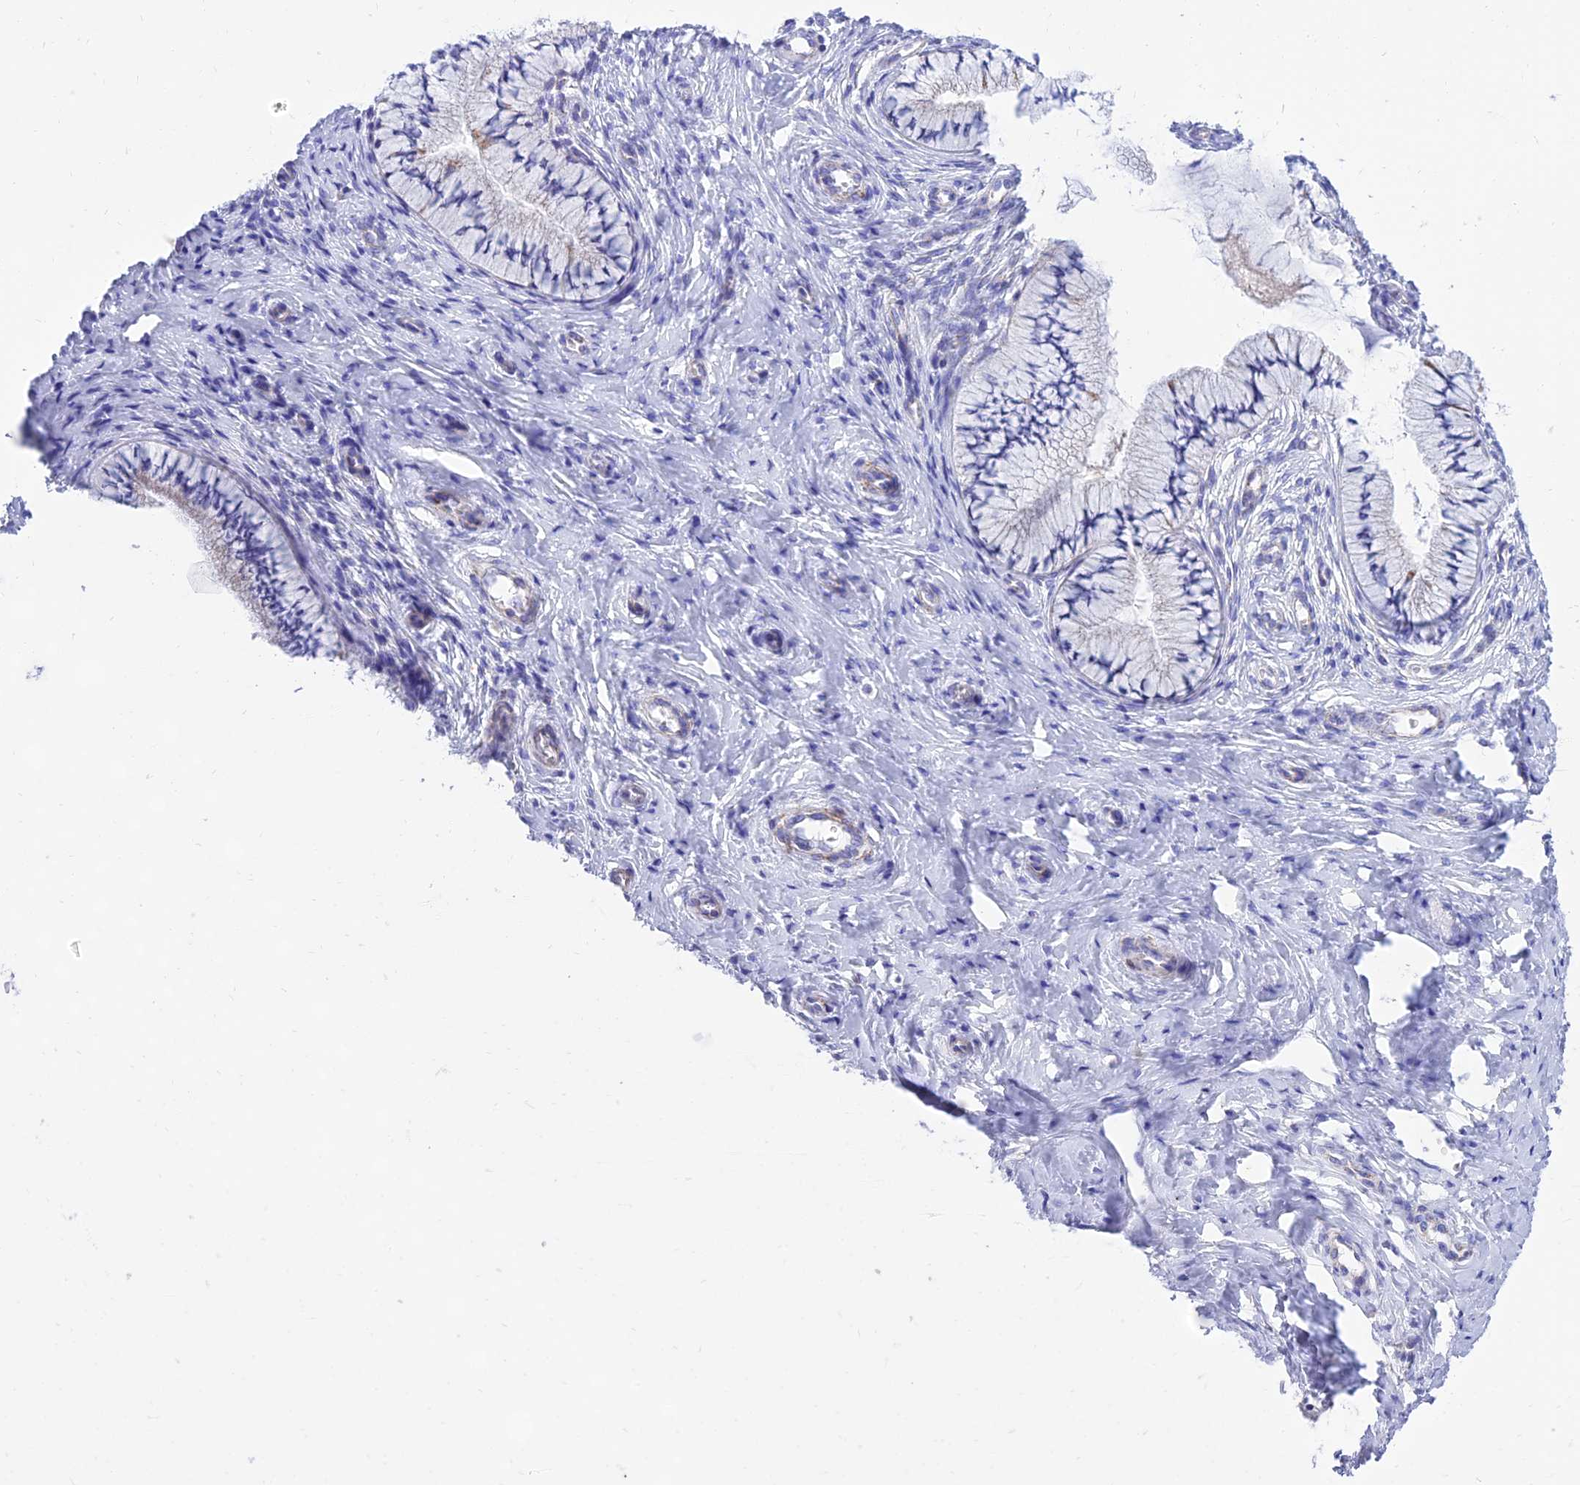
{"staining": {"intensity": "negative", "quantity": "none", "location": "none"}, "tissue": "cervix", "cell_type": "Glandular cells", "image_type": "normal", "snomed": [{"axis": "morphology", "description": "Normal tissue, NOS"}, {"axis": "topography", "description": "Cervix"}], "caption": "High magnification brightfield microscopy of unremarkable cervix stained with DAB (3,3'-diaminobenzidine) (brown) and counterstained with hematoxylin (blue): glandular cells show no significant positivity.", "gene": "PKN3", "patient": {"sex": "female", "age": 36}}